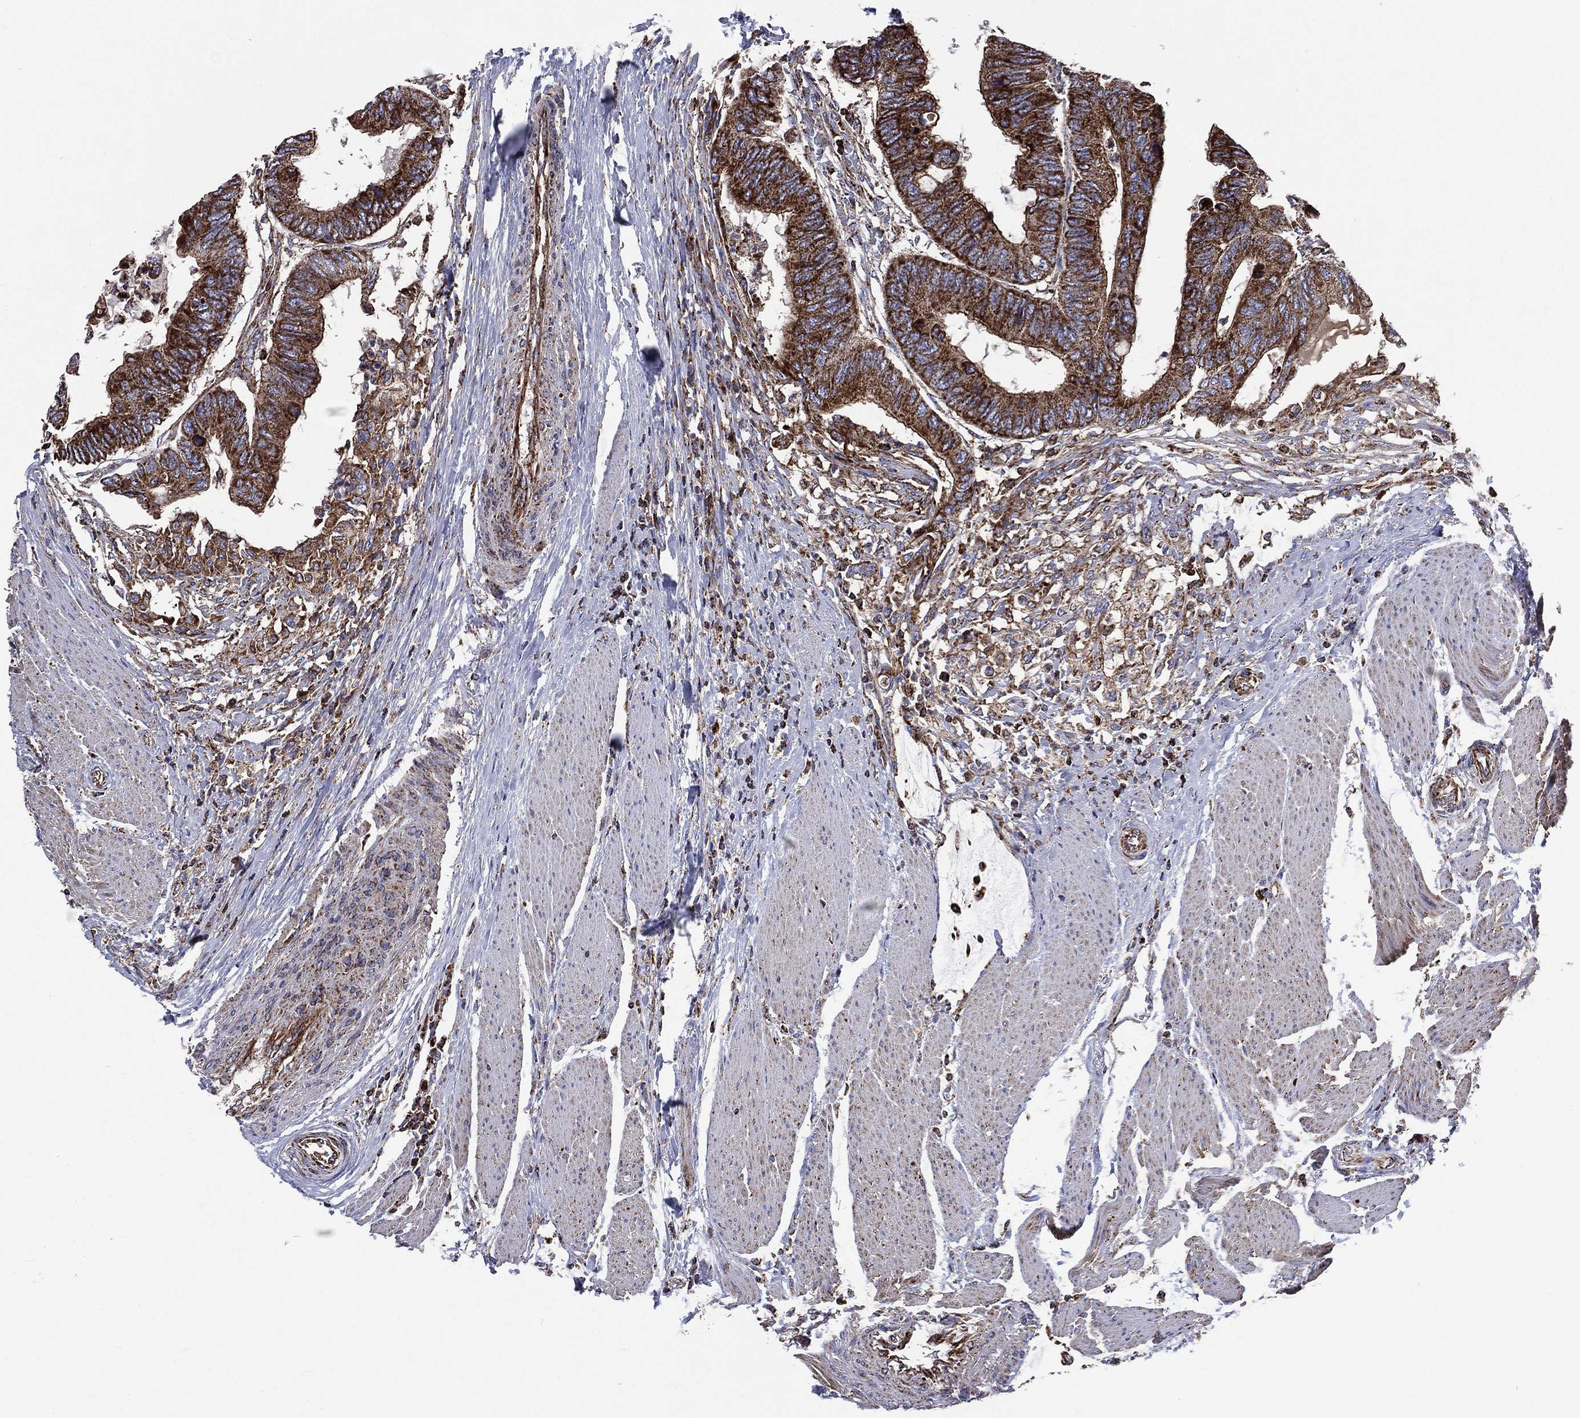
{"staining": {"intensity": "strong", "quantity": ">75%", "location": "cytoplasmic/membranous"}, "tissue": "colorectal cancer", "cell_type": "Tumor cells", "image_type": "cancer", "snomed": [{"axis": "morphology", "description": "Normal tissue, NOS"}, {"axis": "morphology", "description": "Adenocarcinoma, NOS"}, {"axis": "topography", "description": "Rectum"}, {"axis": "topography", "description": "Peripheral nerve tissue"}], "caption": "A brown stain highlights strong cytoplasmic/membranous positivity of a protein in adenocarcinoma (colorectal) tumor cells. Nuclei are stained in blue.", "gene": "ANKRD37", "patient": {"sex": "male", "age": 92}}